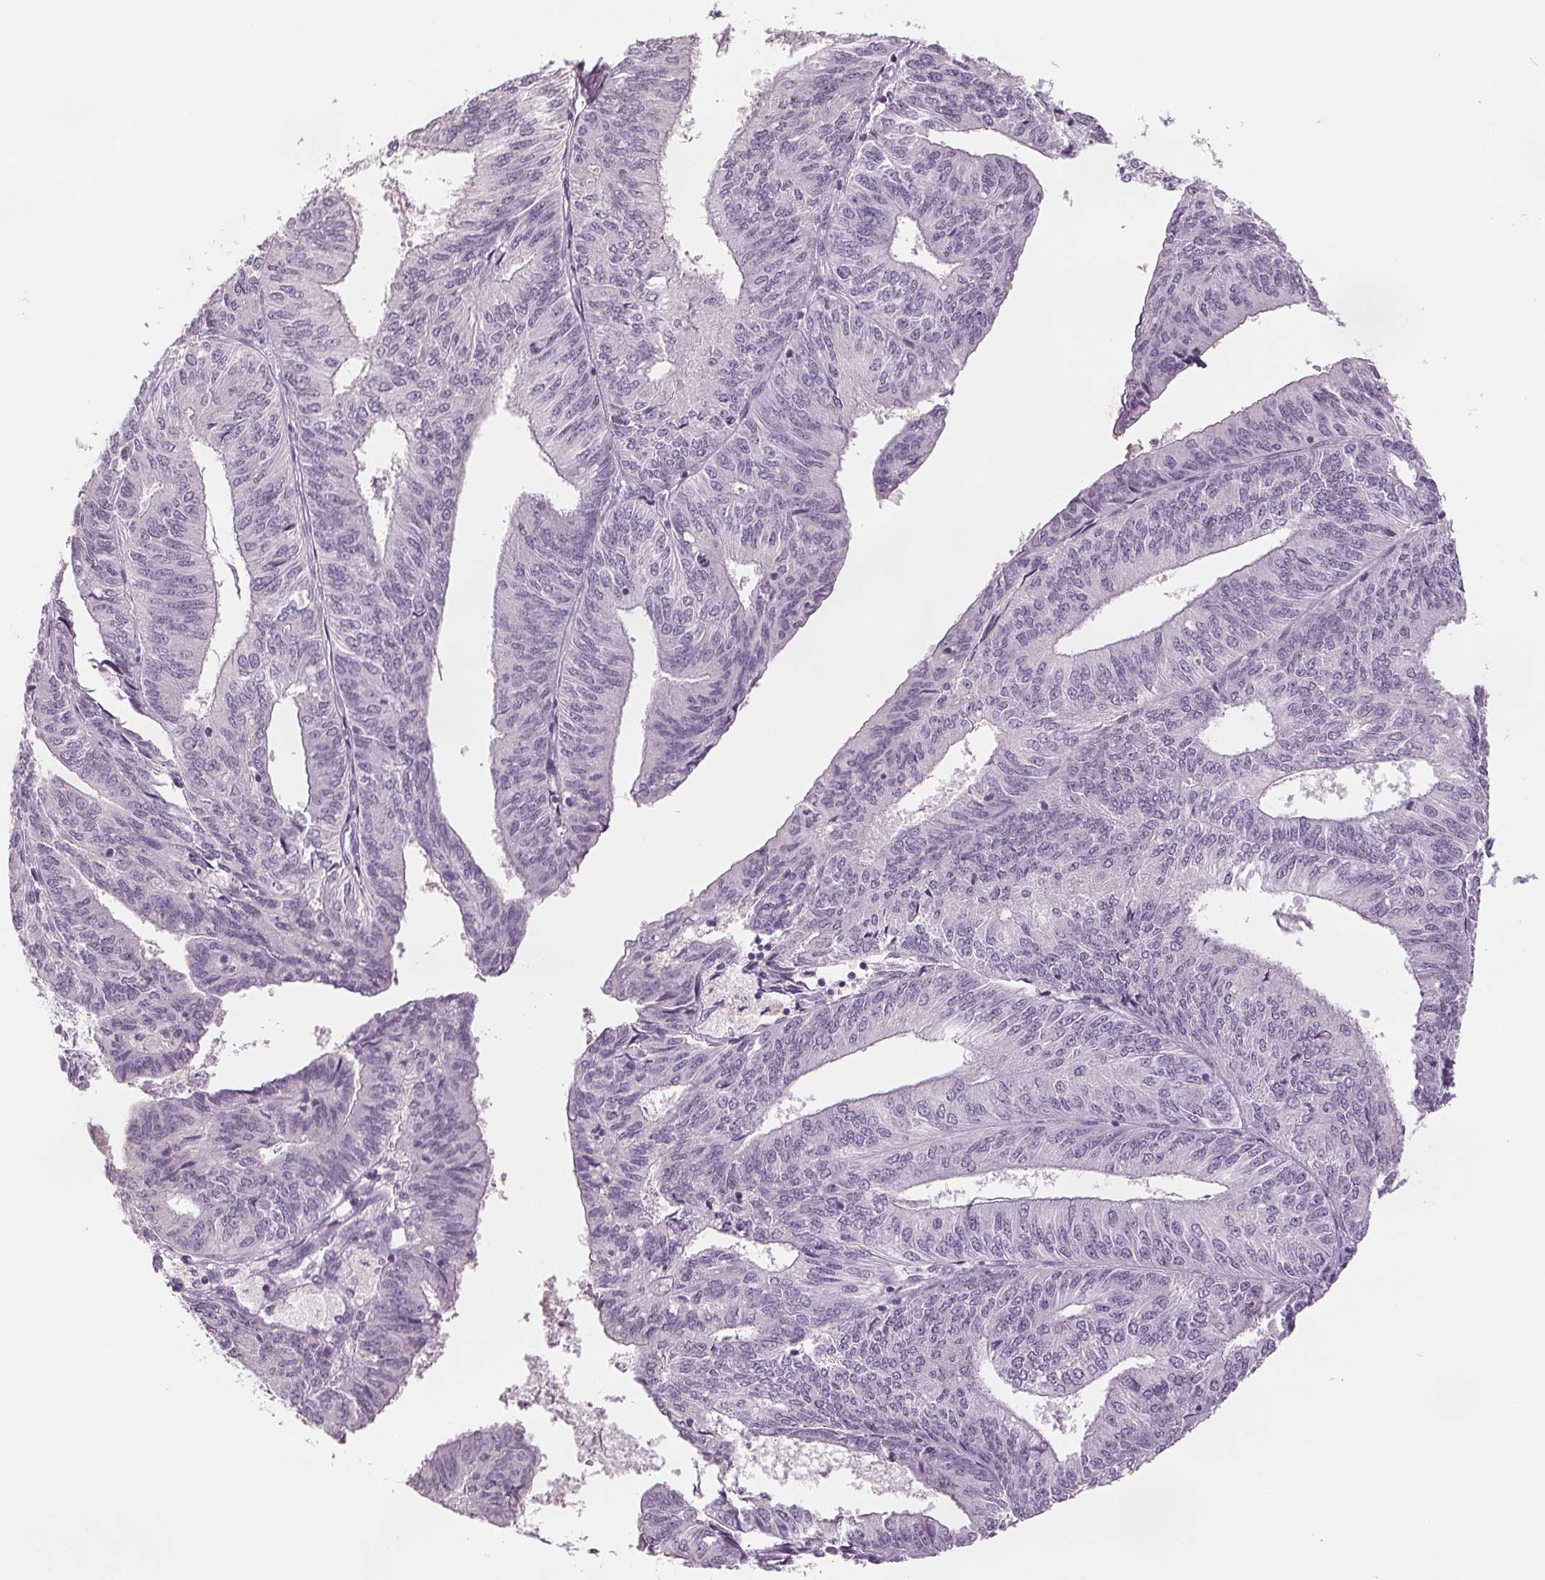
{"staining": {"intensity": "negative", "quantity": "none", "location": "none"}, "tissue": "endometrial cancer", "cell_type": "Tumor cells", "image_type": "cancer", "snomed": [{"axis": "morphology", "description": "Adenocarcinoma, NOS"}, {"axis": "topography", "description": "Endometrium"}], "caption": "Tumor cells show no significant staining in endometrial adenocarcinoma.", "gene": "SCGN", "patient": {"sex": "female", "age": 58}}